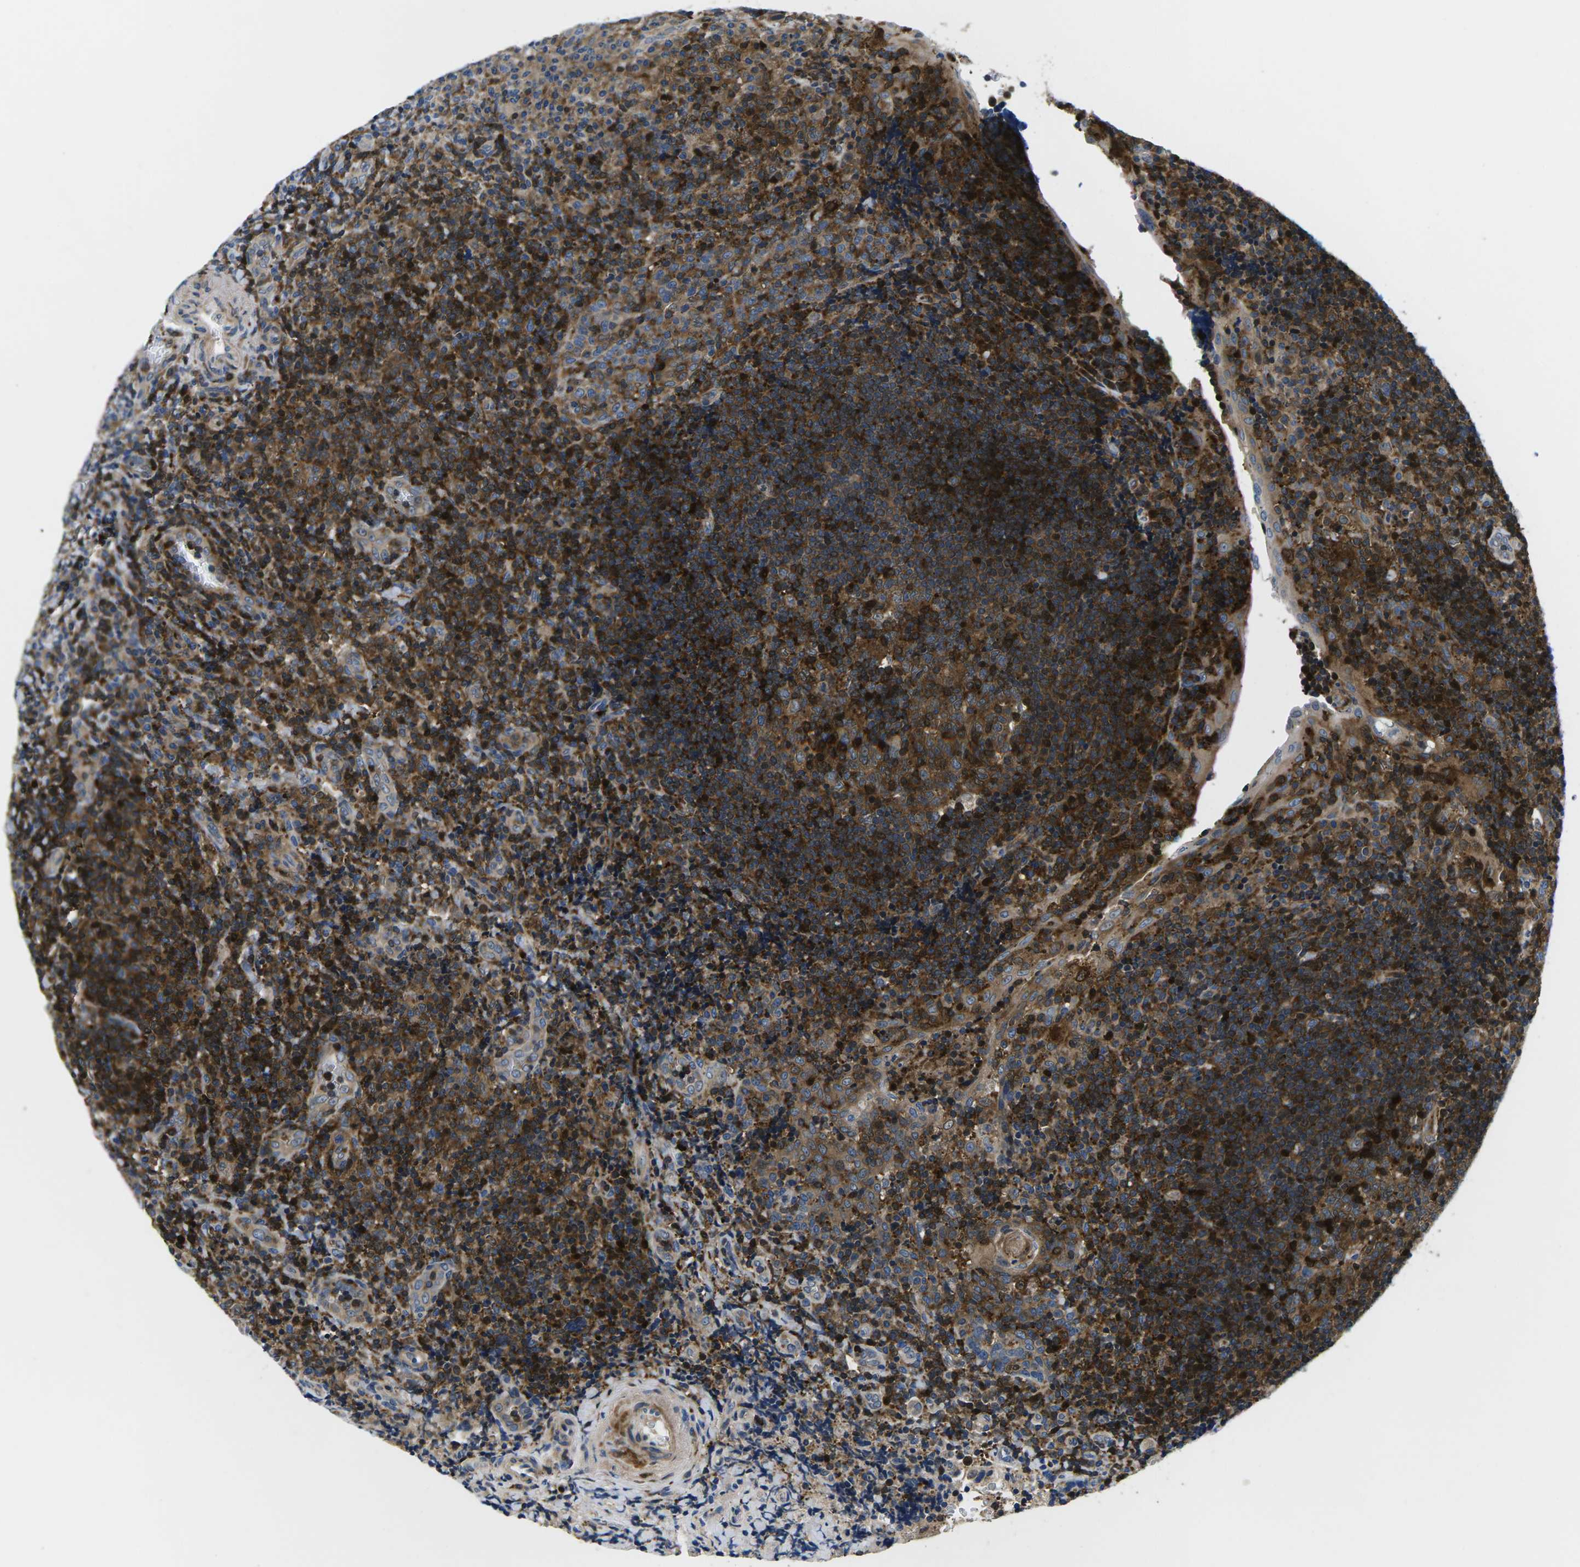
{"staining": {"intensity": "strong", "quantity": "25%-75%", "location": "cytoplasmic/membranous"}, "tissue": "tonsil", "cell_type": "Germinal center cells", "image_type": "normal", "snomed": [{"axis": "morphology", "description": "Normal tissue, NOS"}, {"axis": "topography", "description": "Tonsil"}], "caption": "The immunohistochemical stain shows strong cytoplasmic/membranous staining in germinal center cells of normal tonsil. (IHC, brightfield microscopy, high magnification).", "gene": "PLCE1", "patient": {"sex": "male", "age": 37}}